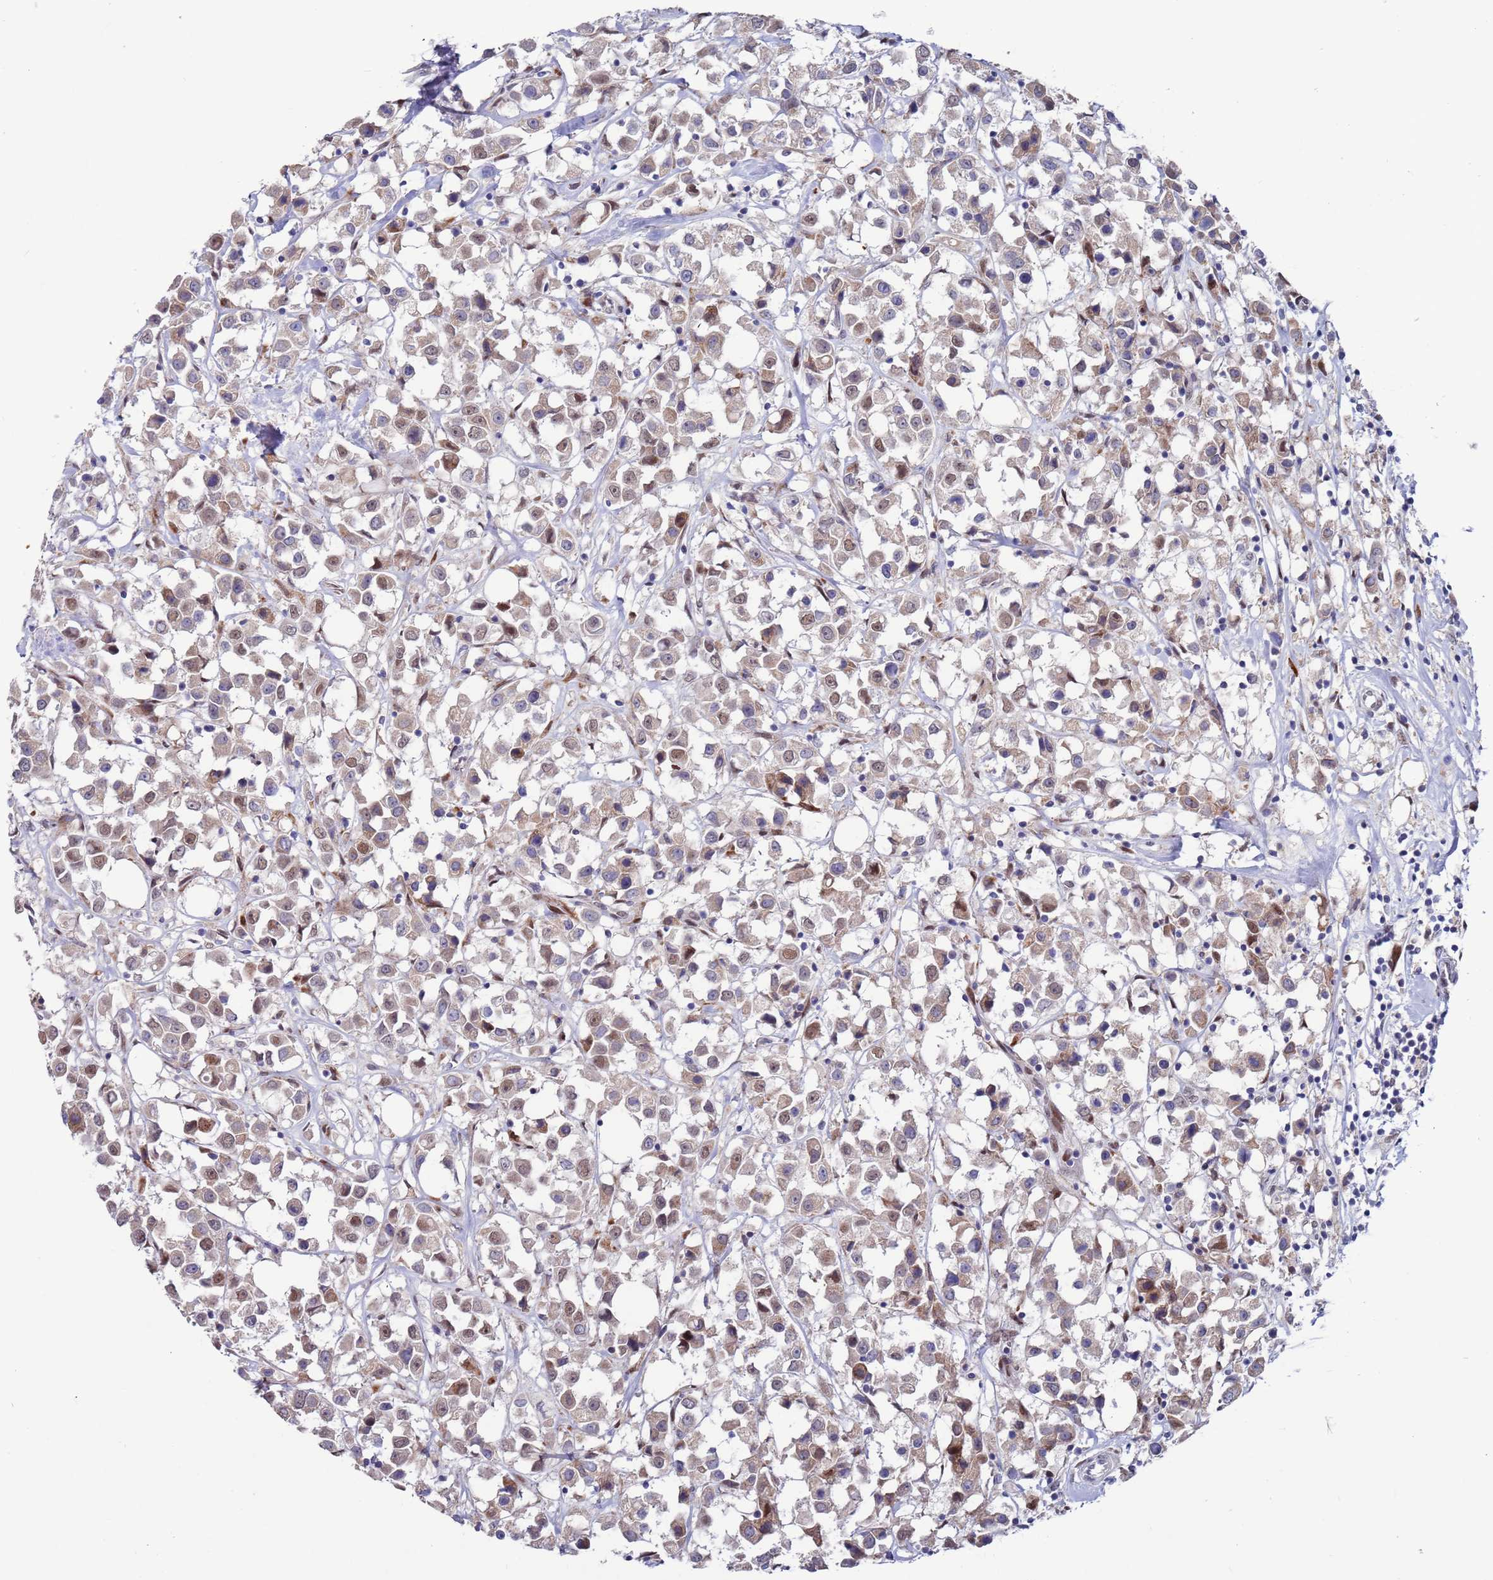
{"staining": {"intensity": "weak", "quantity": "25%-75%", "location": "cytoplasmic/membranous,nuclear"}, "tissue": "breast cancer", "cell_type": "Tumor cells", "image_type": "cancer", "snomed": [{"axis": "morphology", "description": "Duct carcinoma"}, {"axis": "topography", "description": "Breast"}], "caption": "Immunohistochemical staining of human invasive ductal carcinoma (breast) exhibits low levels of weak cytoplasmic/membranous and nuclear staining in about 25%-75% of tumor cells.", "gene": "FBXO27", "patient": {"sex": "female", "age": 61}}